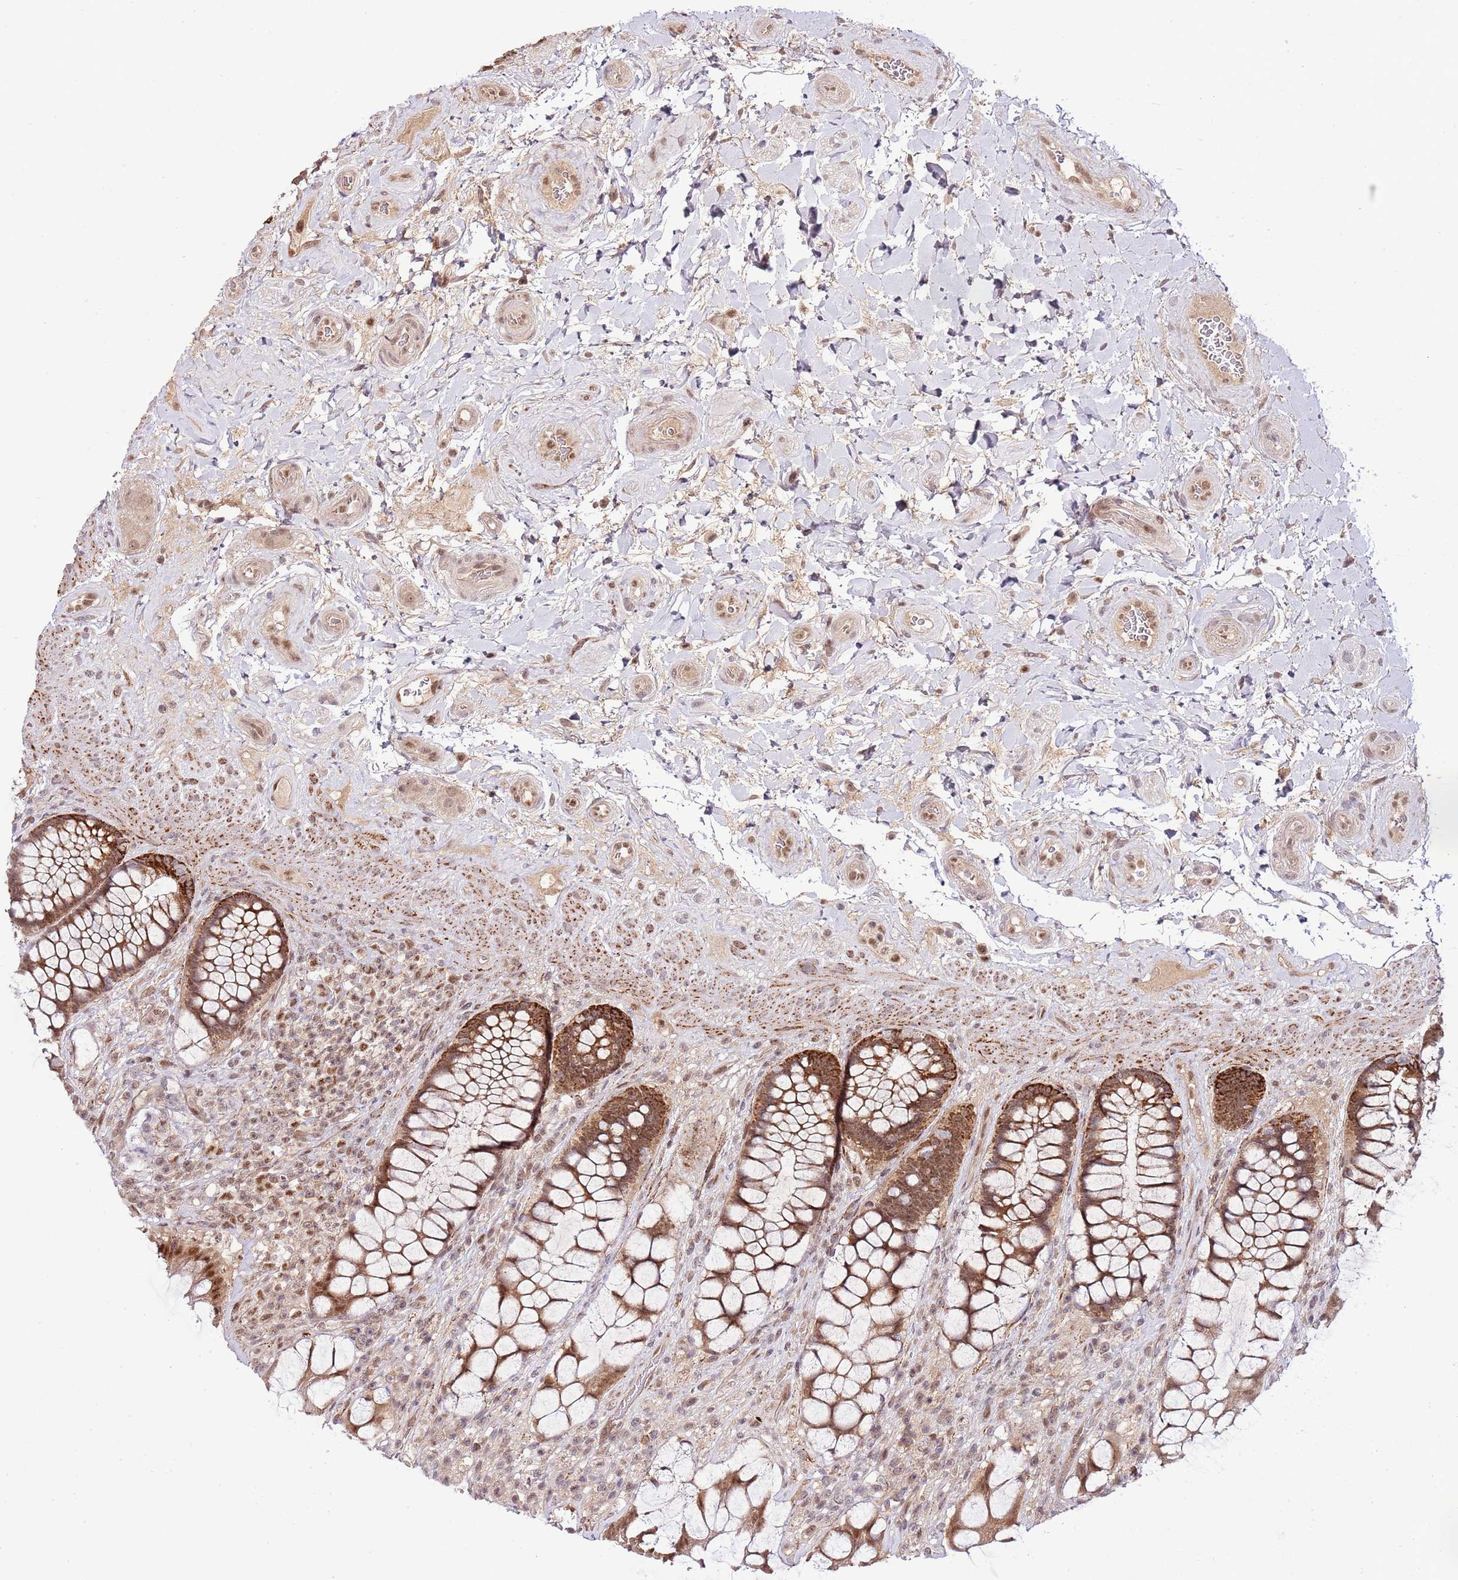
{"staining": {"intensity": "moderate", "quantity": ">75%", "location": "cytoplasmic/membranous,nuclear"}, "tissue": "rectum", "cell_type": "Glandular cells", "image_type": "normal", "snomed": [{"axis": "morphology", "description": "Normal tissue, NOS"}, {"axis": "topography", "description": "Rectum"}], "caption": "Immunohistochemical staining of normal human rectum shows moderate cytoplasmic/membranous,nuclear protein staining in about >75% of glandular cells. The staining was performed using DAB, with brown indicating positive protein expression. Nuclei are stained blue with hematoxylin.", "gene": "CHD1", "patient": {"sex": "female", "age": 58}}